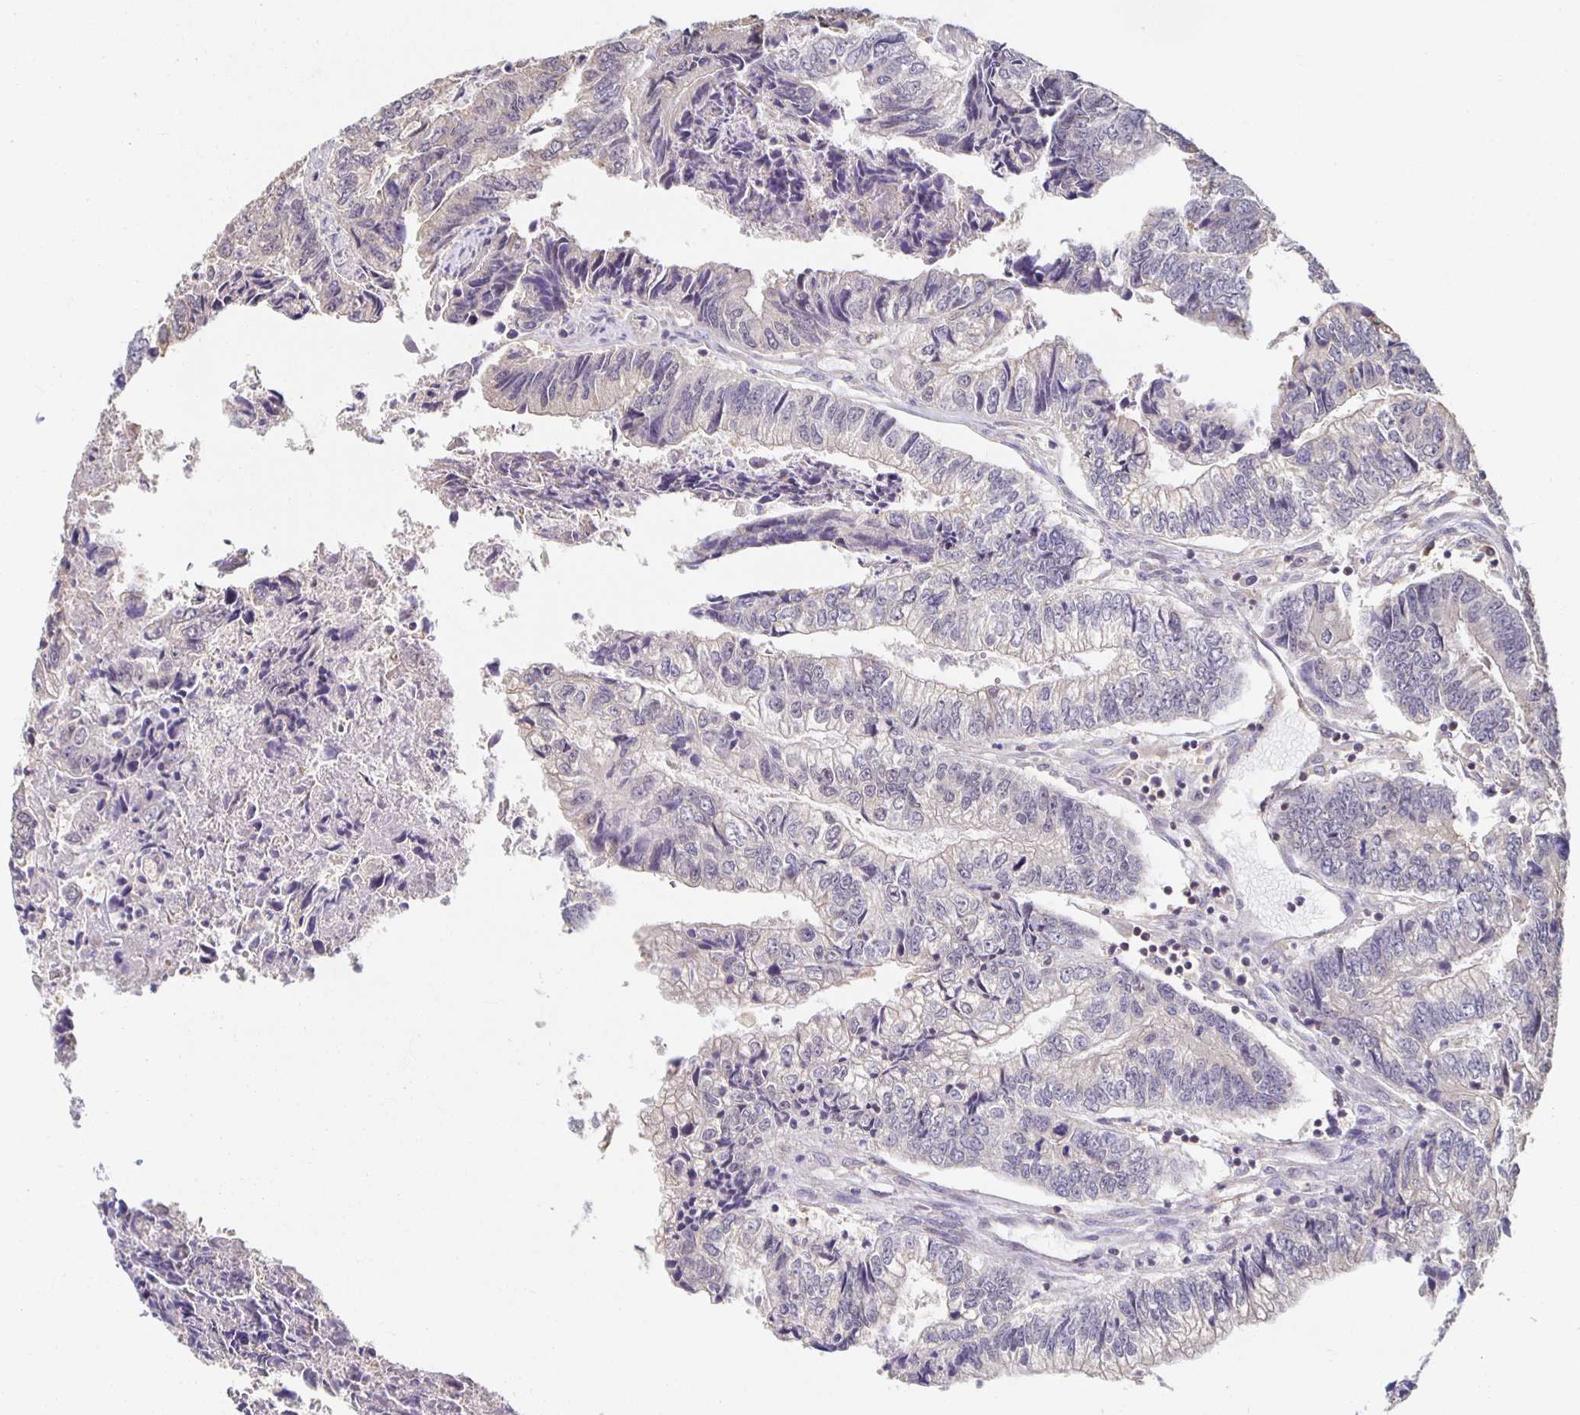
{"staining": {"intensity": "negative", "quantity": "none", "location": "none"}, "tissue": "colorectal cancer", "cell_type": "Tumor cells", "image_type": "cancer", "snomed": [{"axis": "morphology", "description": "Adenocarcinoma, NOS"}, {"axis": "topography", "description": "Colon"}], "caption": "DAB immunohistochemical staining of human colorectal cancer (adenocarcinoma) displays no significant staining in tumor cells. Nuclei are stained in blue.", "gene": "ZNF692", "patient": {"sex": "male", "age": 86}}